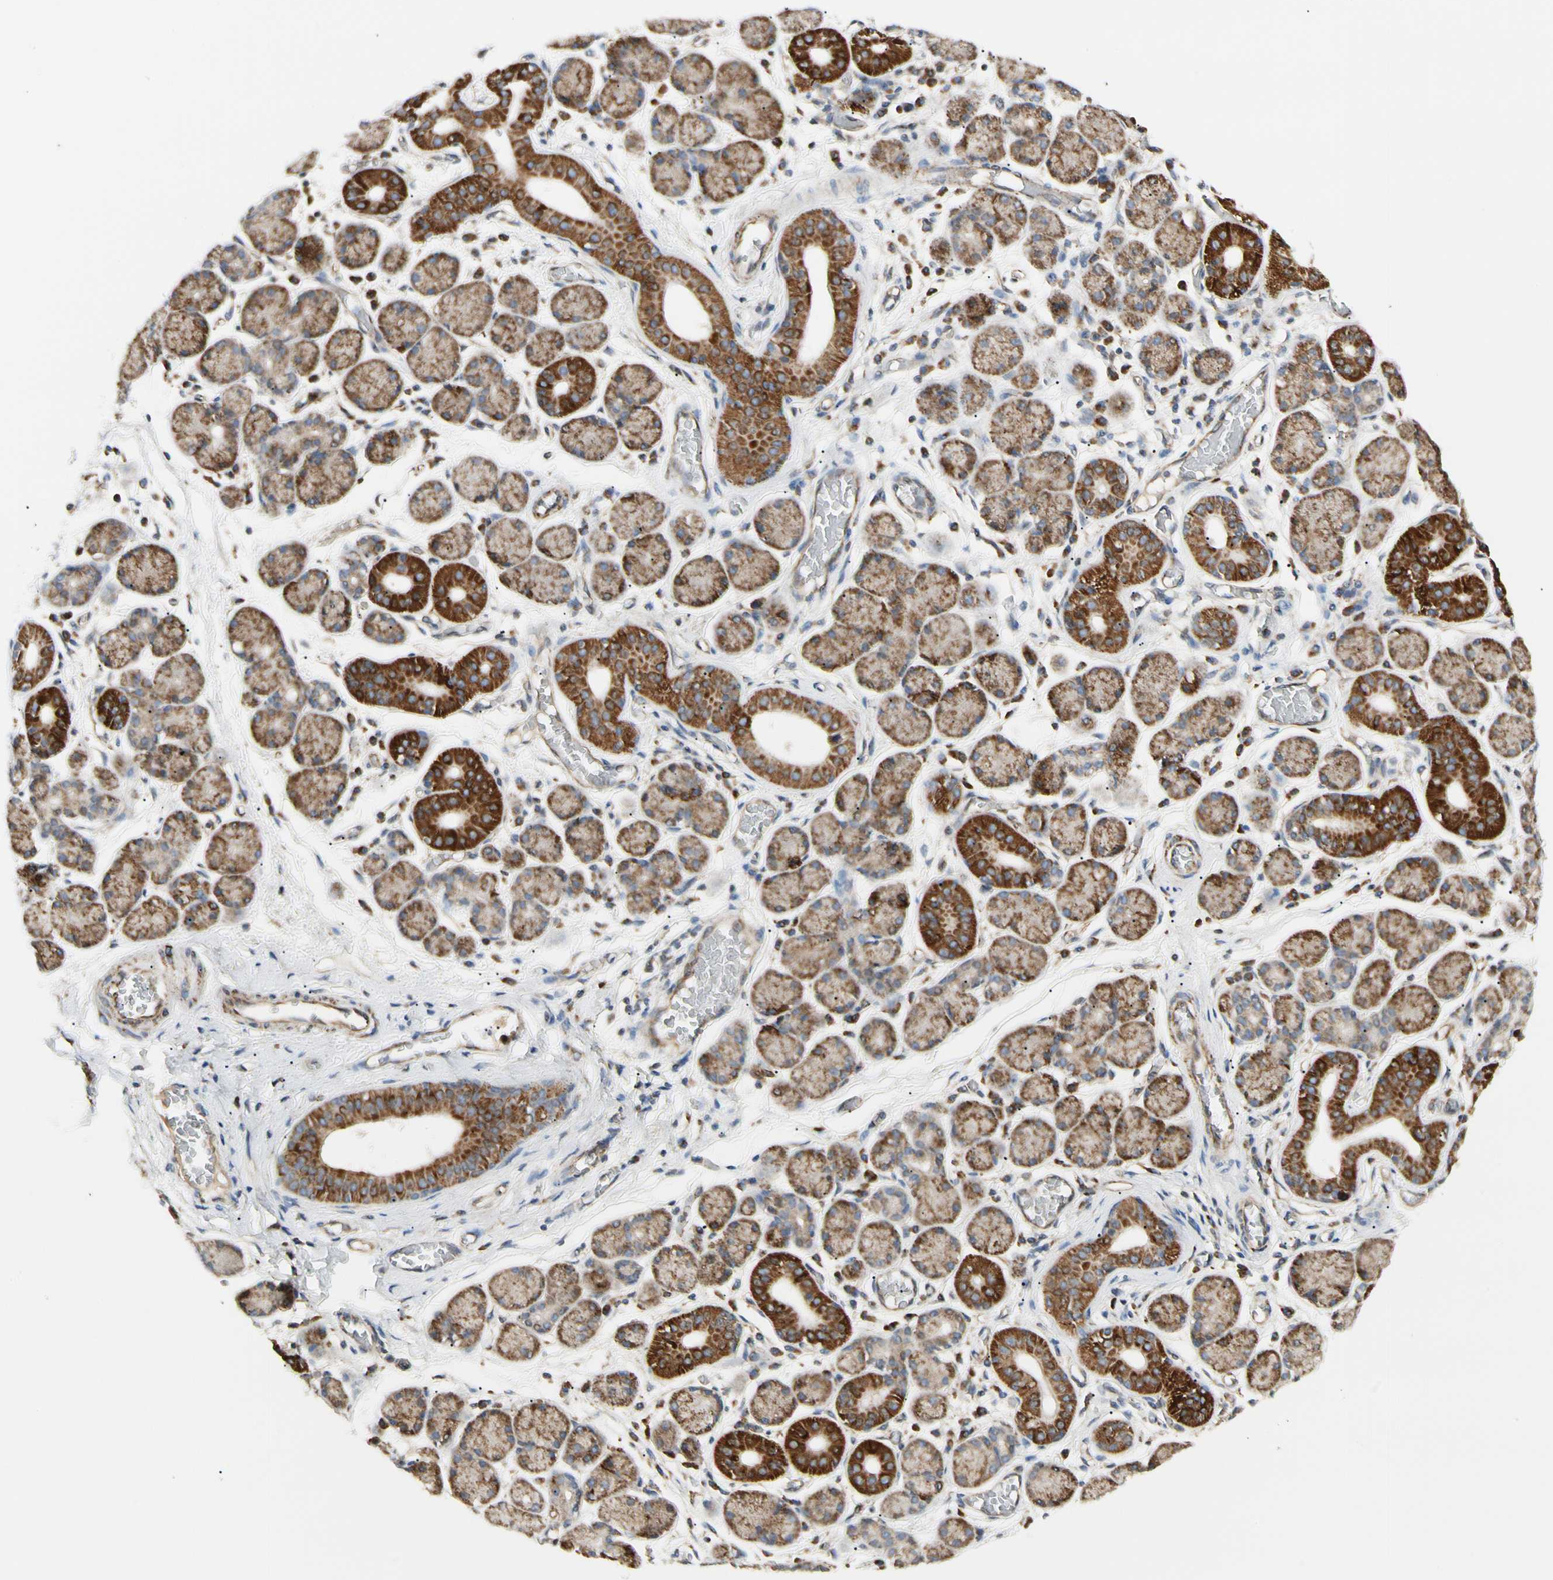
{"staining": {"intensity": "moderate", "quantity": "25%-75%", "location": "cytoplasmic/membranous"}, "tissue": "salivary gland", "cell_type": "Glandular cells", "image_type": "normal", "snomed": [{"axis": "morphology", "description": "Normal tissue, NOS"}, {"axis": "topography", "description": "Salivary gland"}], "caption": "High-power microscopy captured an immunohistochemistry photomicrograph of unremarkable salivary gland, revealing moderate cytoplasmic/membranous positivity in about 25%-75% of glandular cells.", "gene": "TBC1D10A", "patient": {"sex": "female", "age": 24}}